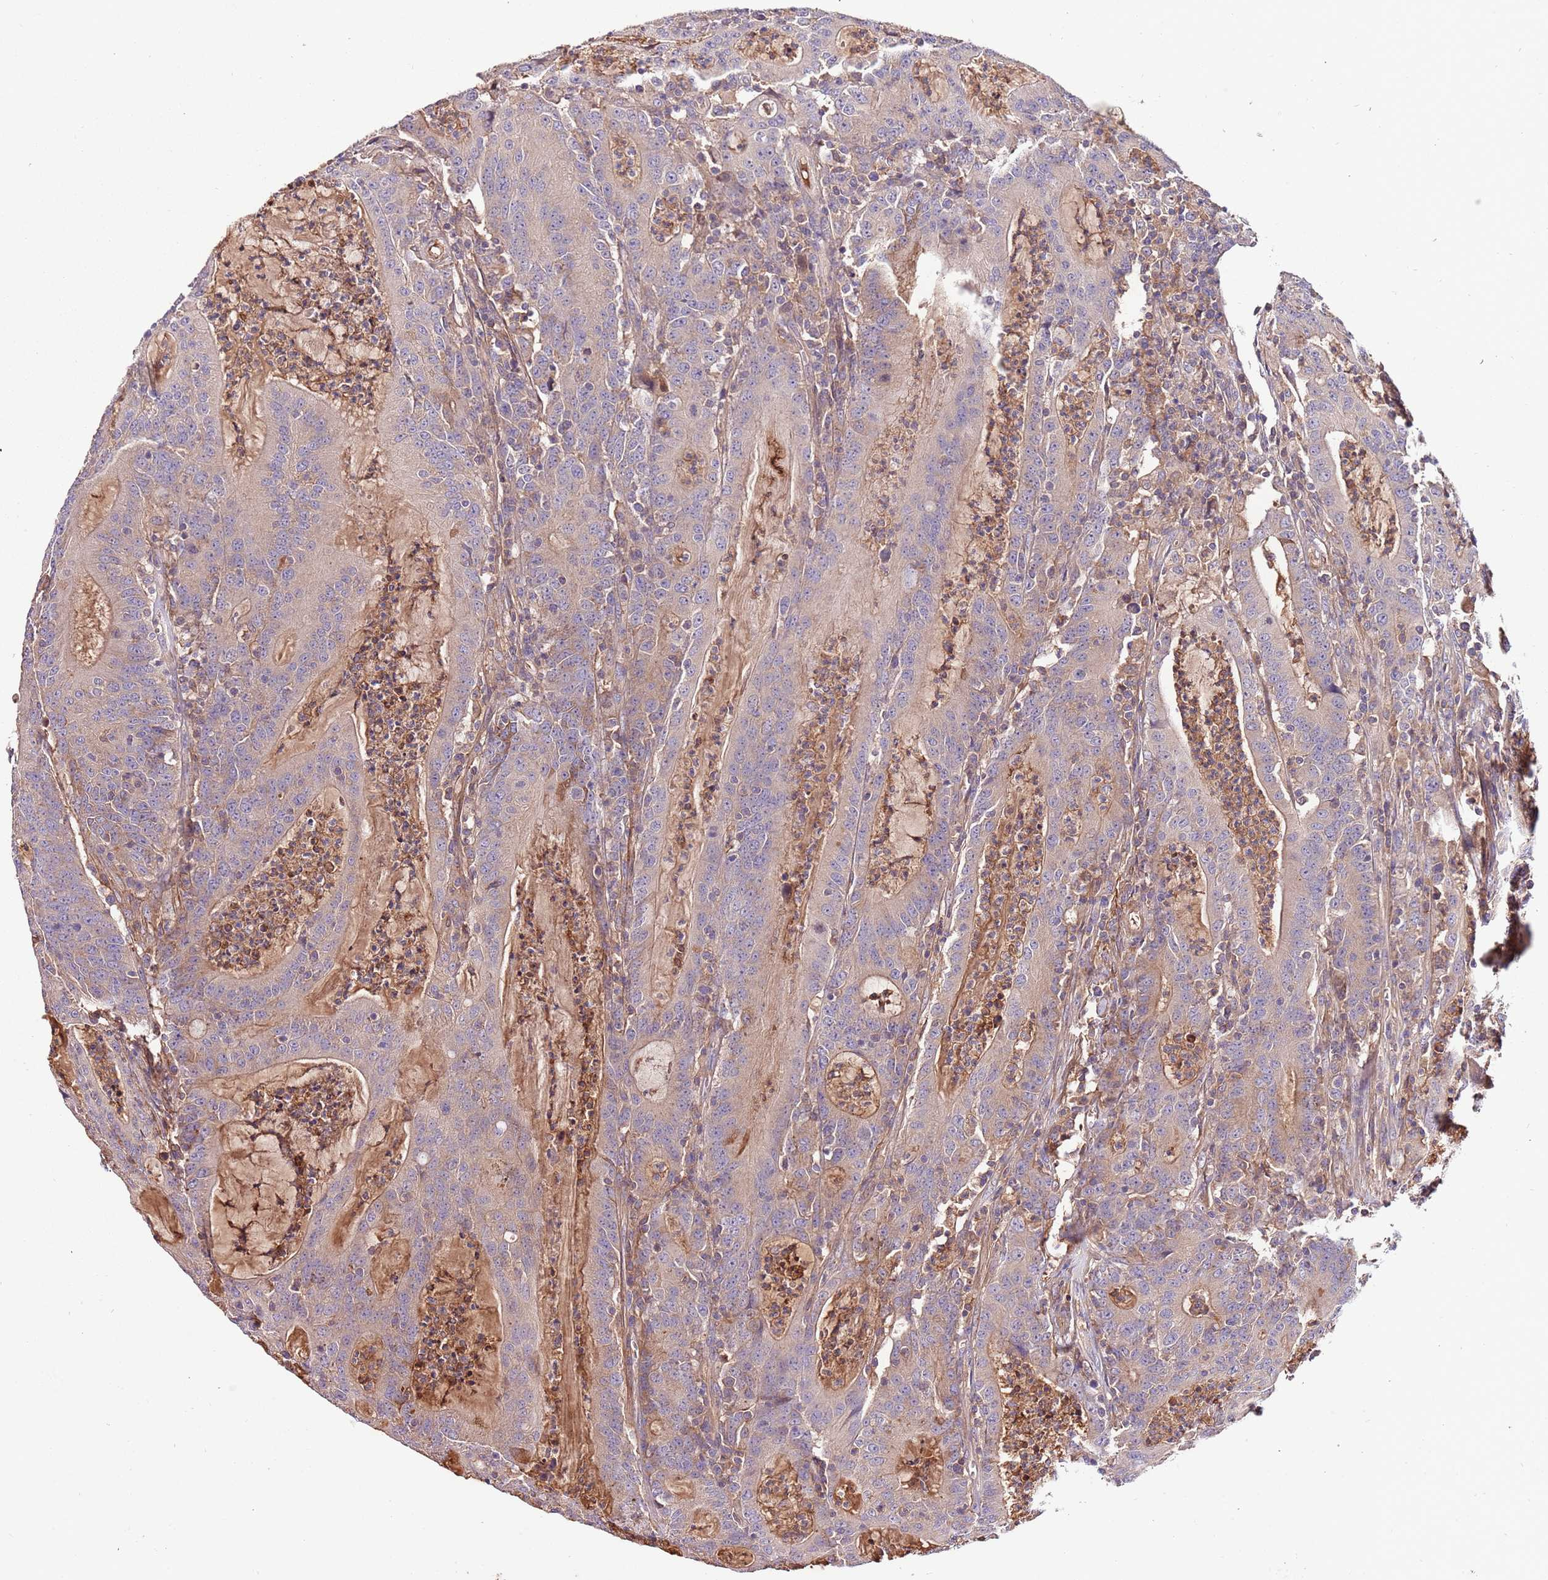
{"staining": {"intensity": "weak", "quantity": ">75%", "location": "cytoplasmic/membranous"}, "tissue": "colorectal cancer", "cell_type": "Tumor cells", "image_type": "cancer", "snomed": [{"axis": "morphology", "description": "Adenocarcinoma, NOS"}, {"axis": "topography", "description": "Colon"}], "caption": "Brown immunohistochemical staining in colorectal cancer (adenocarcinoma) exhibits weak cytoplasmic/membranous staining in approximately >75% of tumor cells.", "gene": "DENR", "patient": {"sex": "male", "age": 83}}